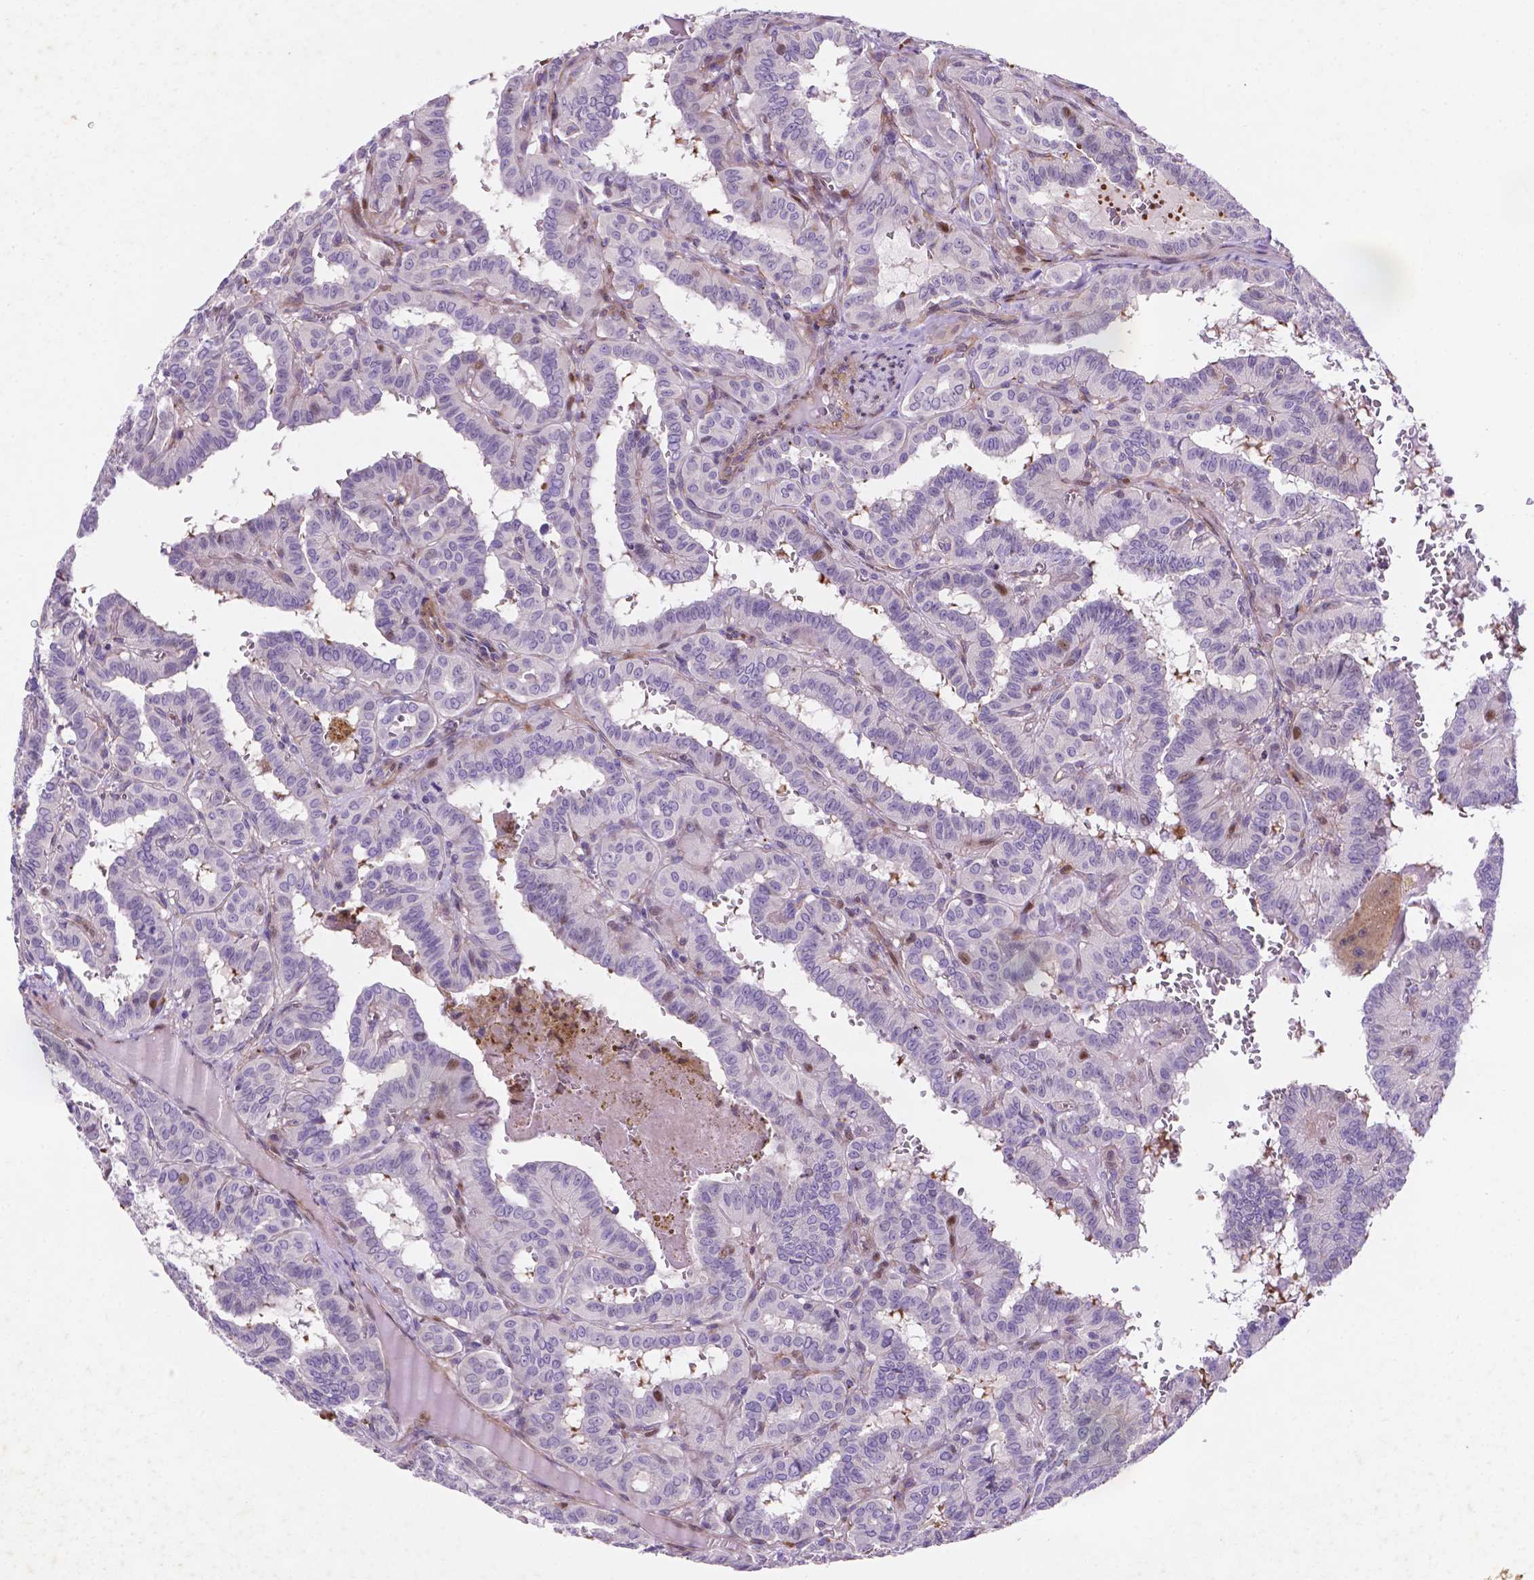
{"staining": {"intensity": "moderate", "quantity": "<25%", "location": "nuclear"}, "tissue": "thyroid cancer", "cell_type": "Tumor cells", "image_type": "cancer", "snomed": [{"axis": "morphology", "description": "Papillary adenocarcinoma, NOS"}, {"axis": "topography", "description": "Thyroid gland"}], "caption": "The photomicrograph demonstrates staining of papillary adenocarcinoma (thyroid), revealing moderate nuclear protein expression (brown color) within tumor cells.", "gene": "TM4SF20", "patient": {"sex": "female", "age": 21}}